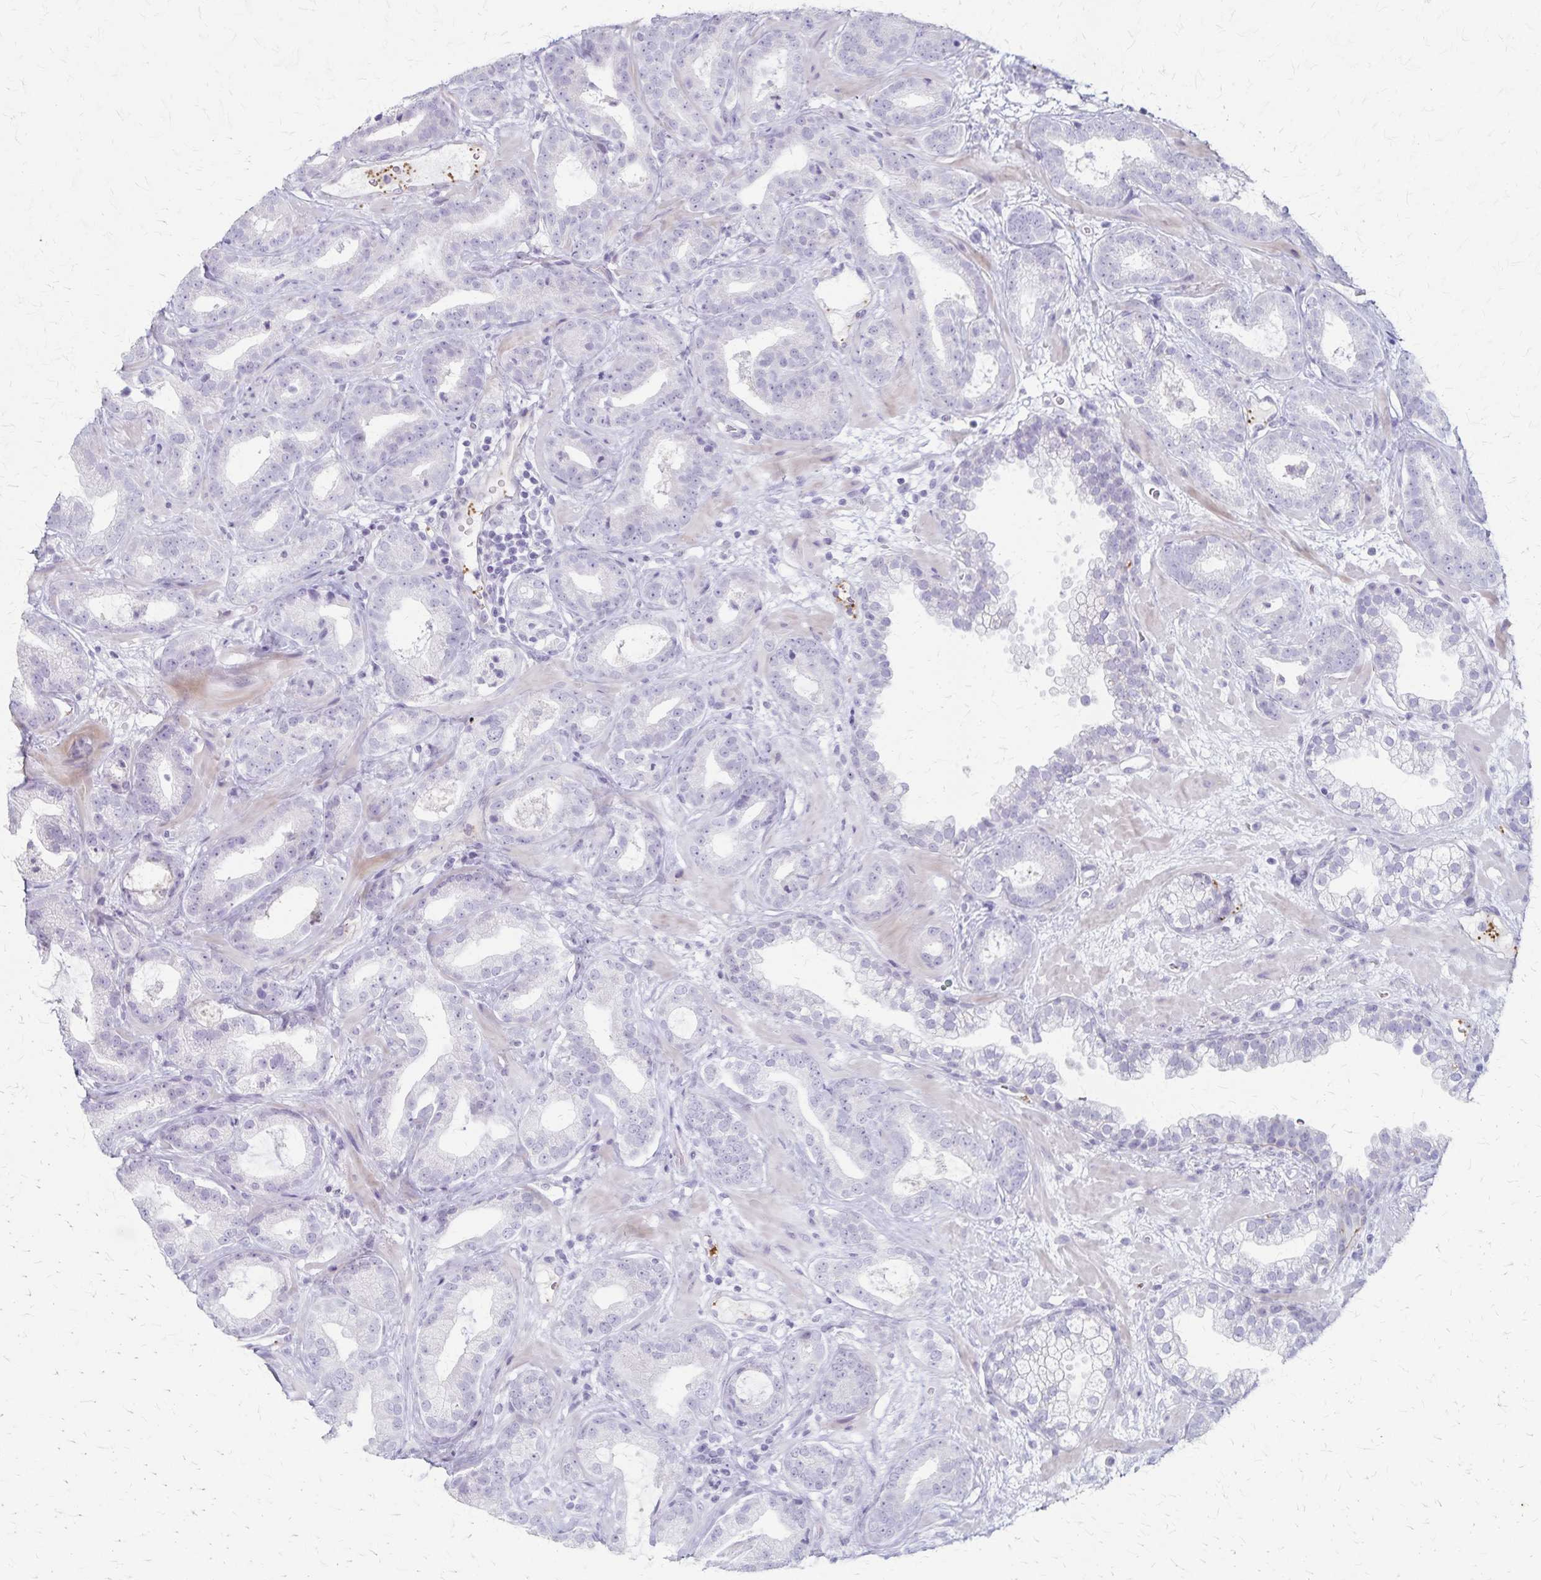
{"staining": {"intensity": "negative", "quantity": "none", "location": "none"}, "tissue": "prostate cancer", "cell_type": "Tumor cells", "image_type": "cancer", "snomed": [{"axis": "morphology", "description": "Adenocarcinoma, Low grade"}, {"axis": "topography", "description": "Prostate"}], "caption": "Immunohistochemistry (IHC) histopathology image of neoplastic tissue: prostate adenocarcinoma (low-grade) stained with DAB reveals no significant protein expression in tumor cells. (Brightfield microscopy of DAB immunohistochemistry (IHC) at high magnification).", "gene": "RASL10B", "patient": {"sex": "male", "age": 62}}